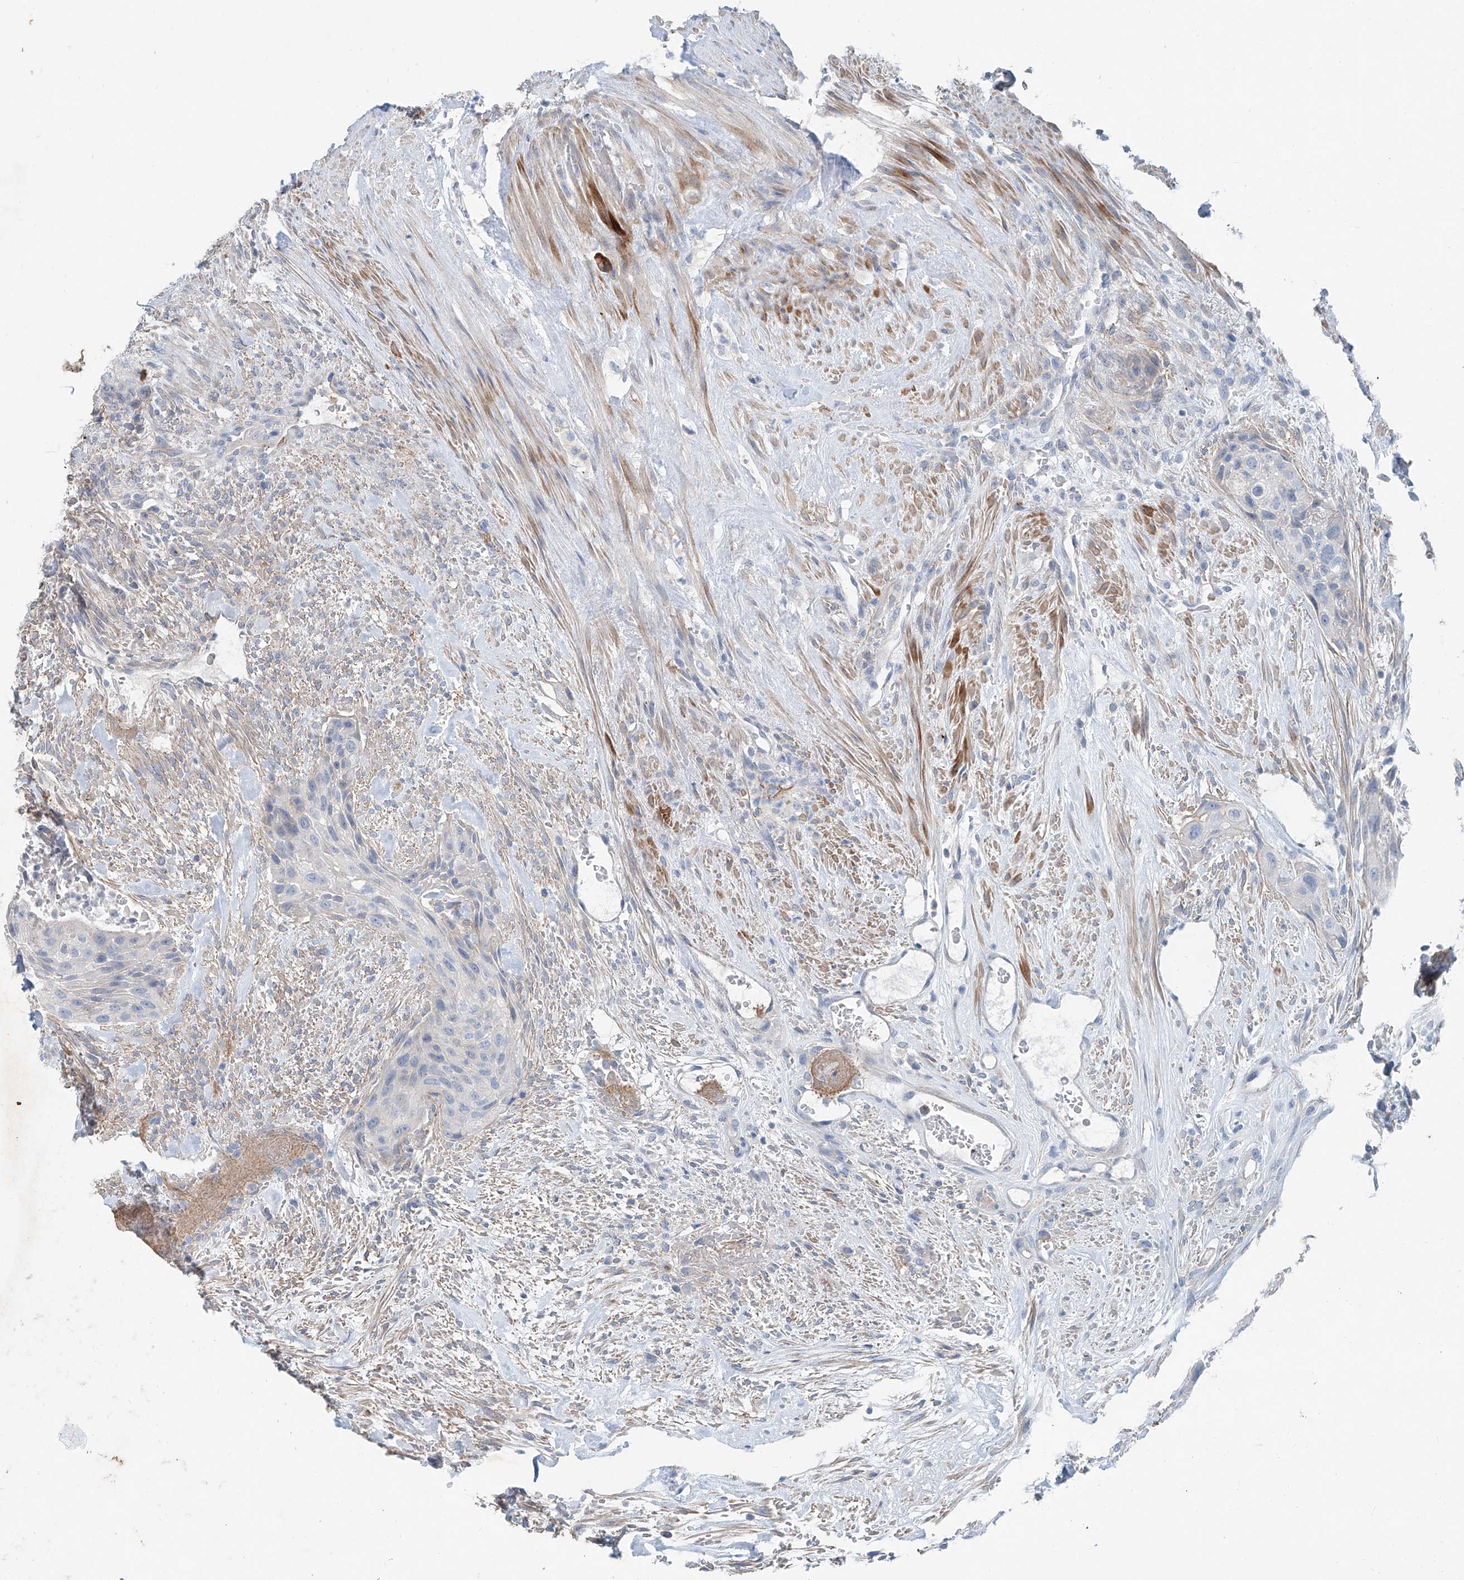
{"staining": {"intensity": "negative", "quantity": "none", "location": "none"}, "tissue": "urothelial cancer", "cell_type": "Tumor cells", "image_type": "cancer", "snomed": [{"axis": "morphology", "description": "Urothelial carcinoma, High grade"}, {"axis": "topography", "description": "Urinary bladder"}], "caption": "Protein analysis of urothelial cancer reveals no significant staining in tumor cells. The staining is performed using DAB brown chromogen with nuclei counter-stained in using hematoxylin.", "gene": "ANKRD34A", "patient": {"sex": "male", "age": 35}}